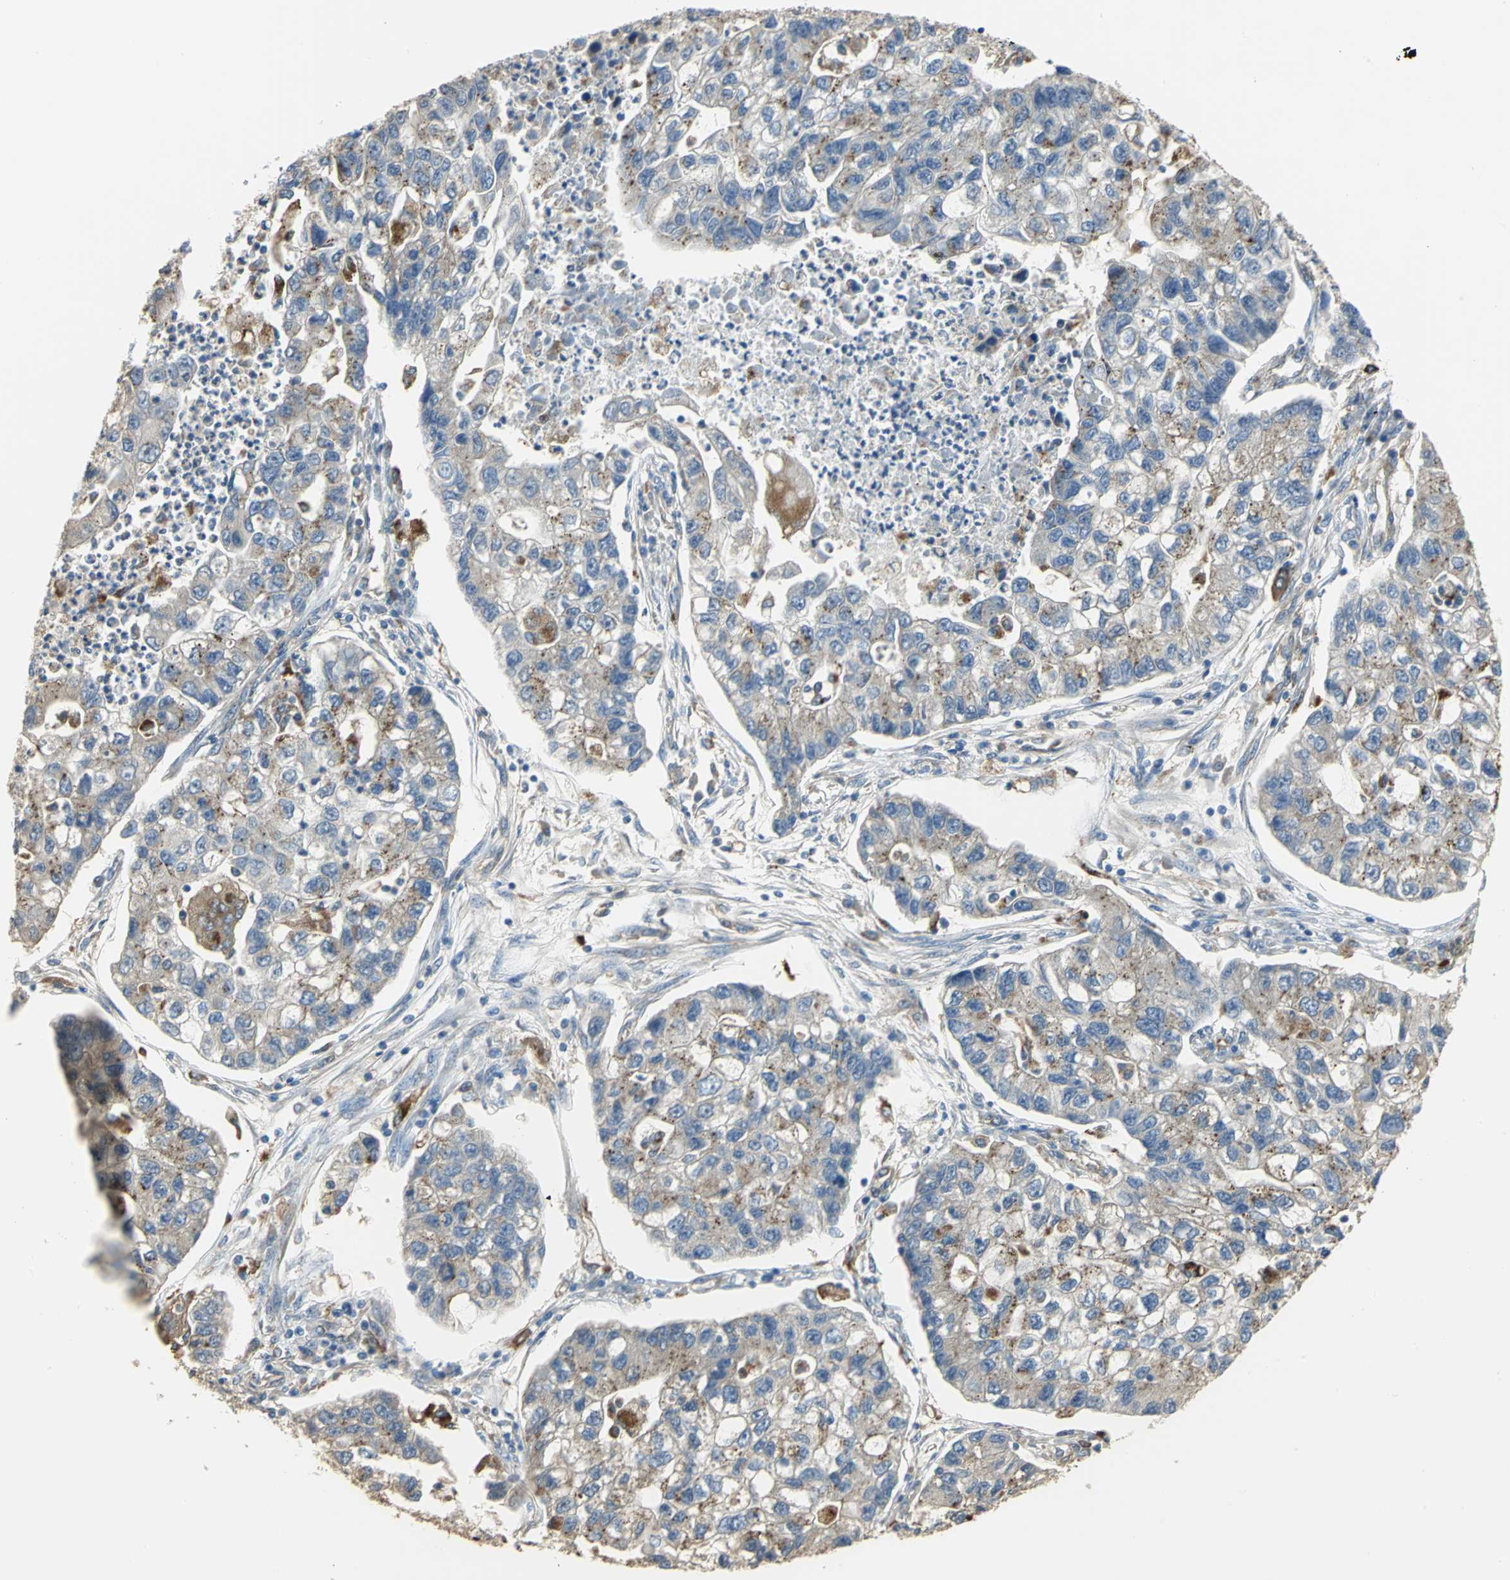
{"staining": {"intensity": "weak", "quantity": "25%-75%", "location": "cytoplasmic/membranous"}, "tissue": "lung cancer", "cell_type": "Tumor cells", "image_type": "cancer", "snomed": [{"axis": "morphology", "description": "Adenocarcinoma, NOS"}, {"axis": "topography", "description": "Lung"}], "caption": "IHC of human lung cancer (adenocarcinoma) displays low levels of weak cytoplasmic/membranous positivity in approximately 25%-75% of tumor cells.", "gene": "DIAPH2", "patient": {"sex": "female", "age": 51}}